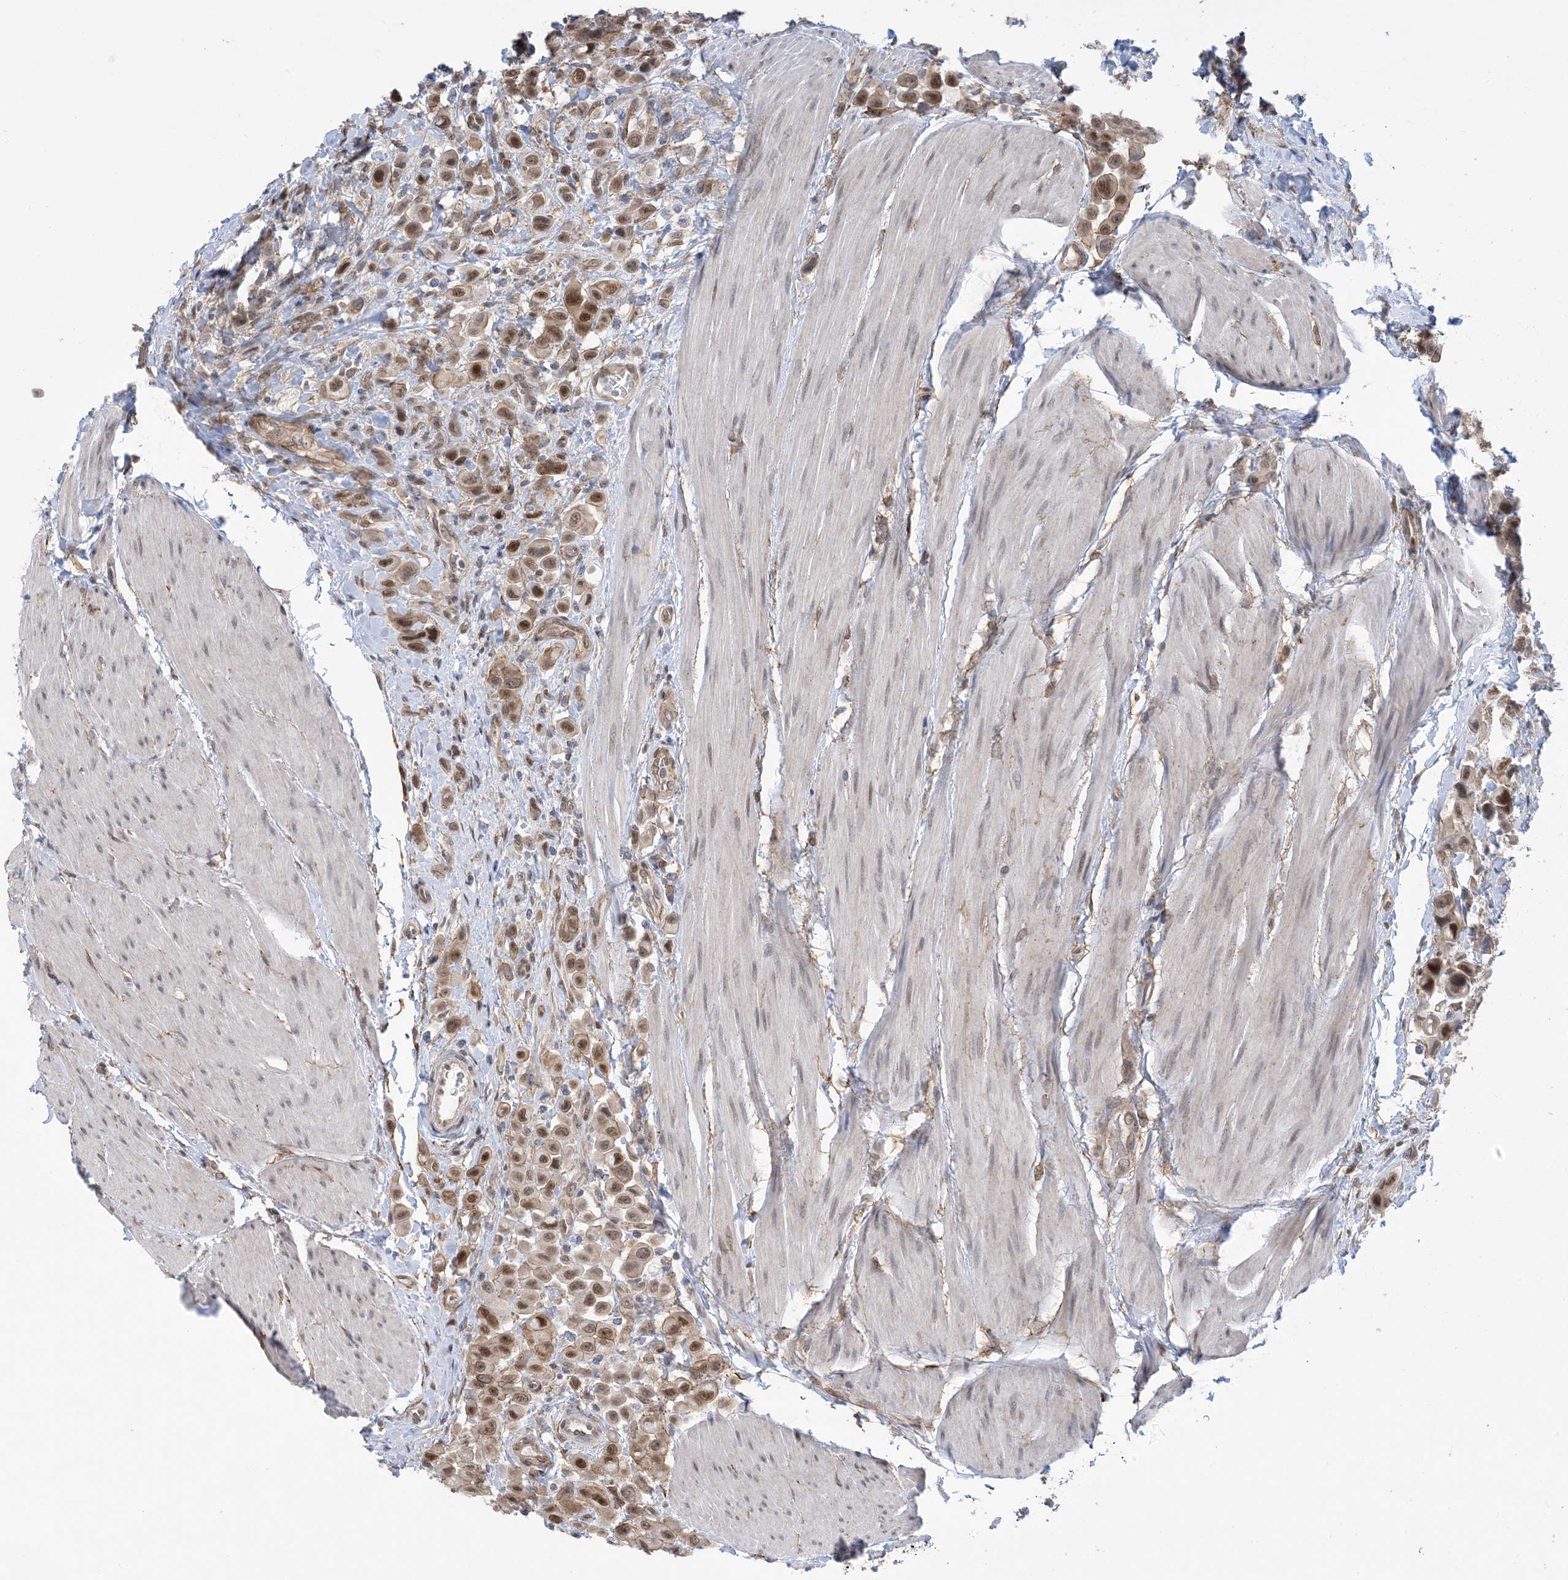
{"staining": {"intensity": "moderate", "quantity": ">75%", "location": "cytoplasmic/membranous,nuclear"}, "tissue": "urothelial cancer", "cell_type": "Tumor cells", "image_type": "cancer", "snomed": [{"axis": "morphology", "description": "Urothelial carcinoma, High grade"}, {"axis": "topography", "description": "Urinary bladder"}], "caption": "Urothelial cancer stained with a brown dye shows moderate cytoplasmic/membranous and nuclear positive staining in approximately >75% of tumor cells.", "gene": "ZNF8", "patient": {"sex": "male", "age": 50}}